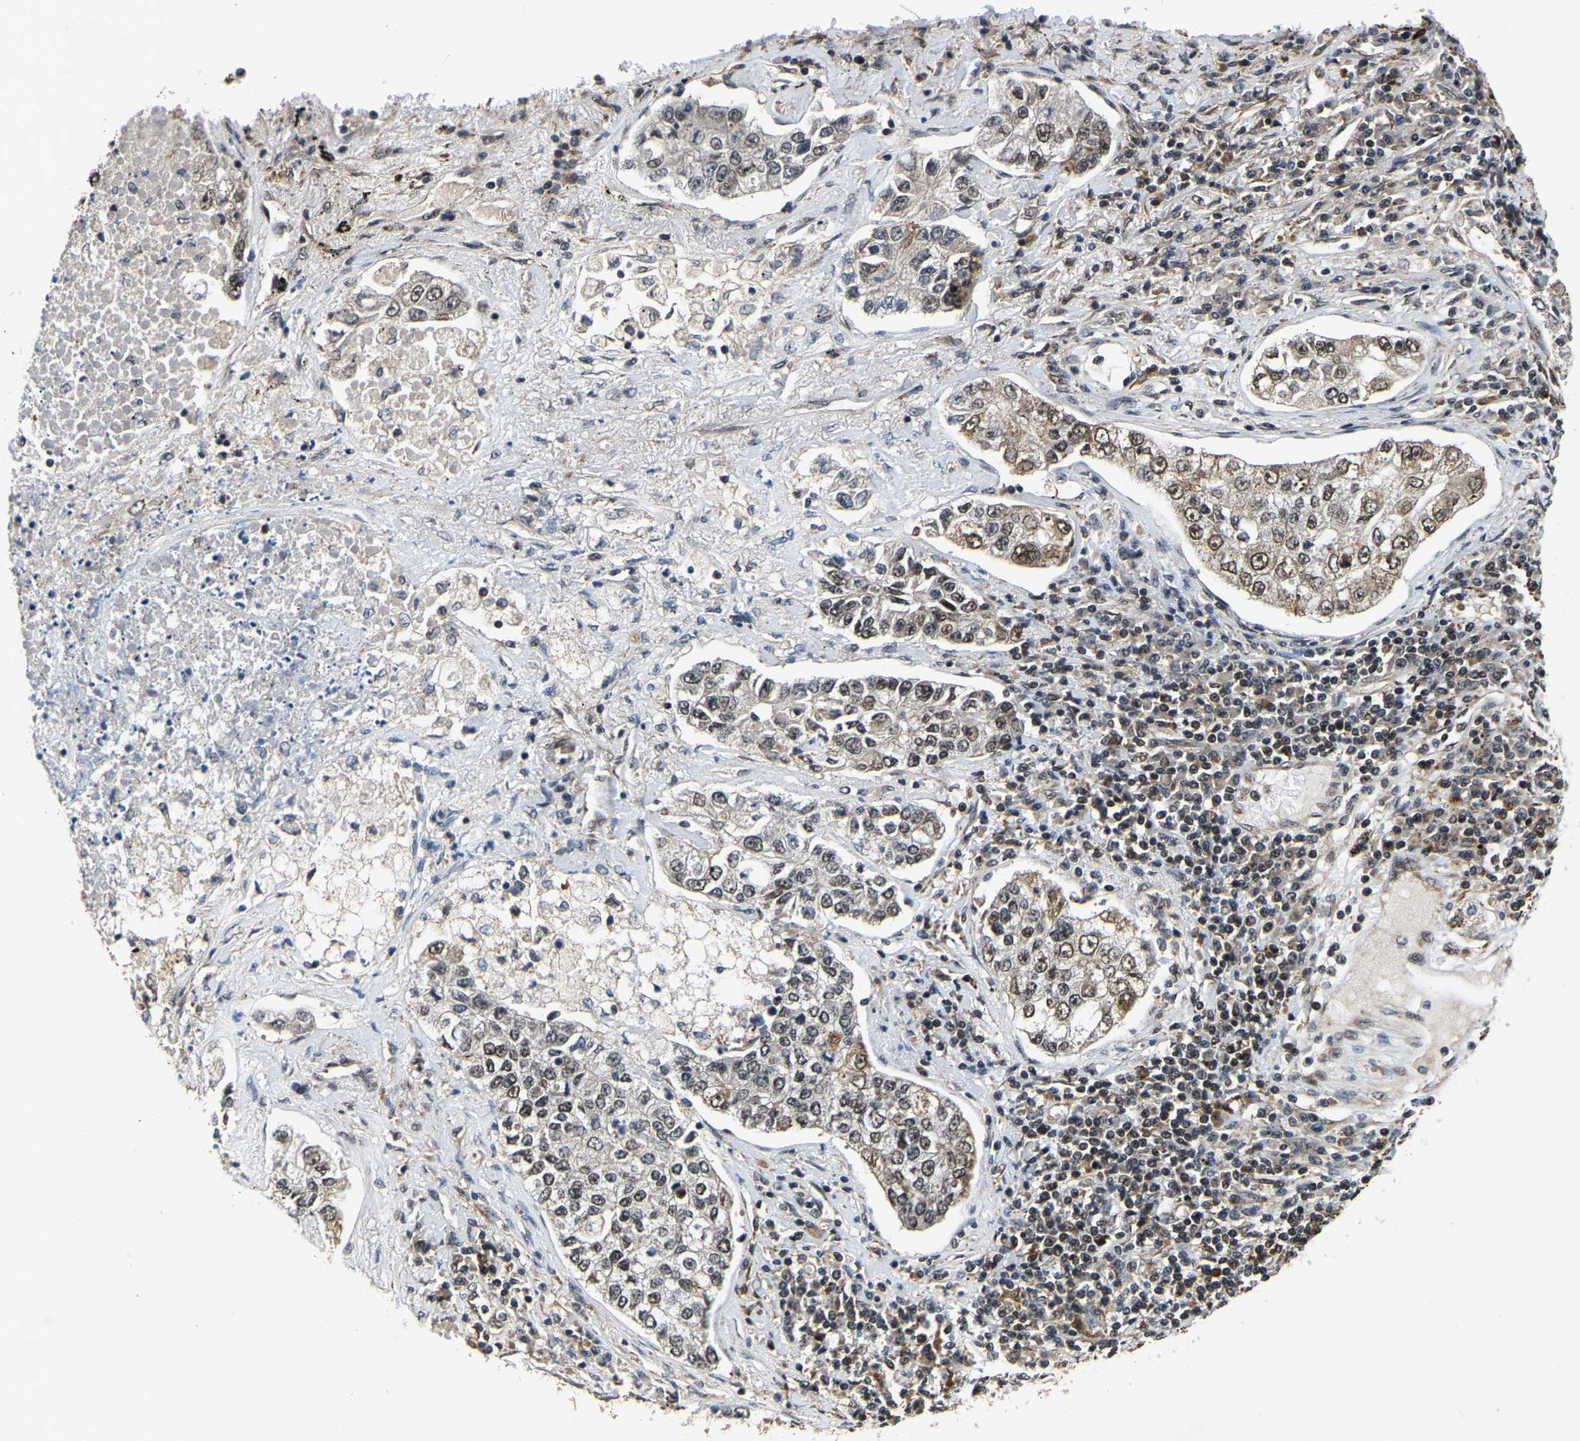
{"staining": {"intensity": "moderate", "quantity": "25%-75%", "location": "nuclear"}, "tissue": "lung cancer", "cell_type": "Tumor cells", "image_type": "cancer", "snomed": [{"axis": "morphology", "description": "Adenocarcinoma, NOS"}, {"axis": "topography", "description": "Lung"}], "caption": "Human lung cancer (adenocarcinoma) stained with a protein marker demonstrates moderate staining in tumor cells.", "gene": "CIAO1", "patient": {"sex": "male", "age": 49}}